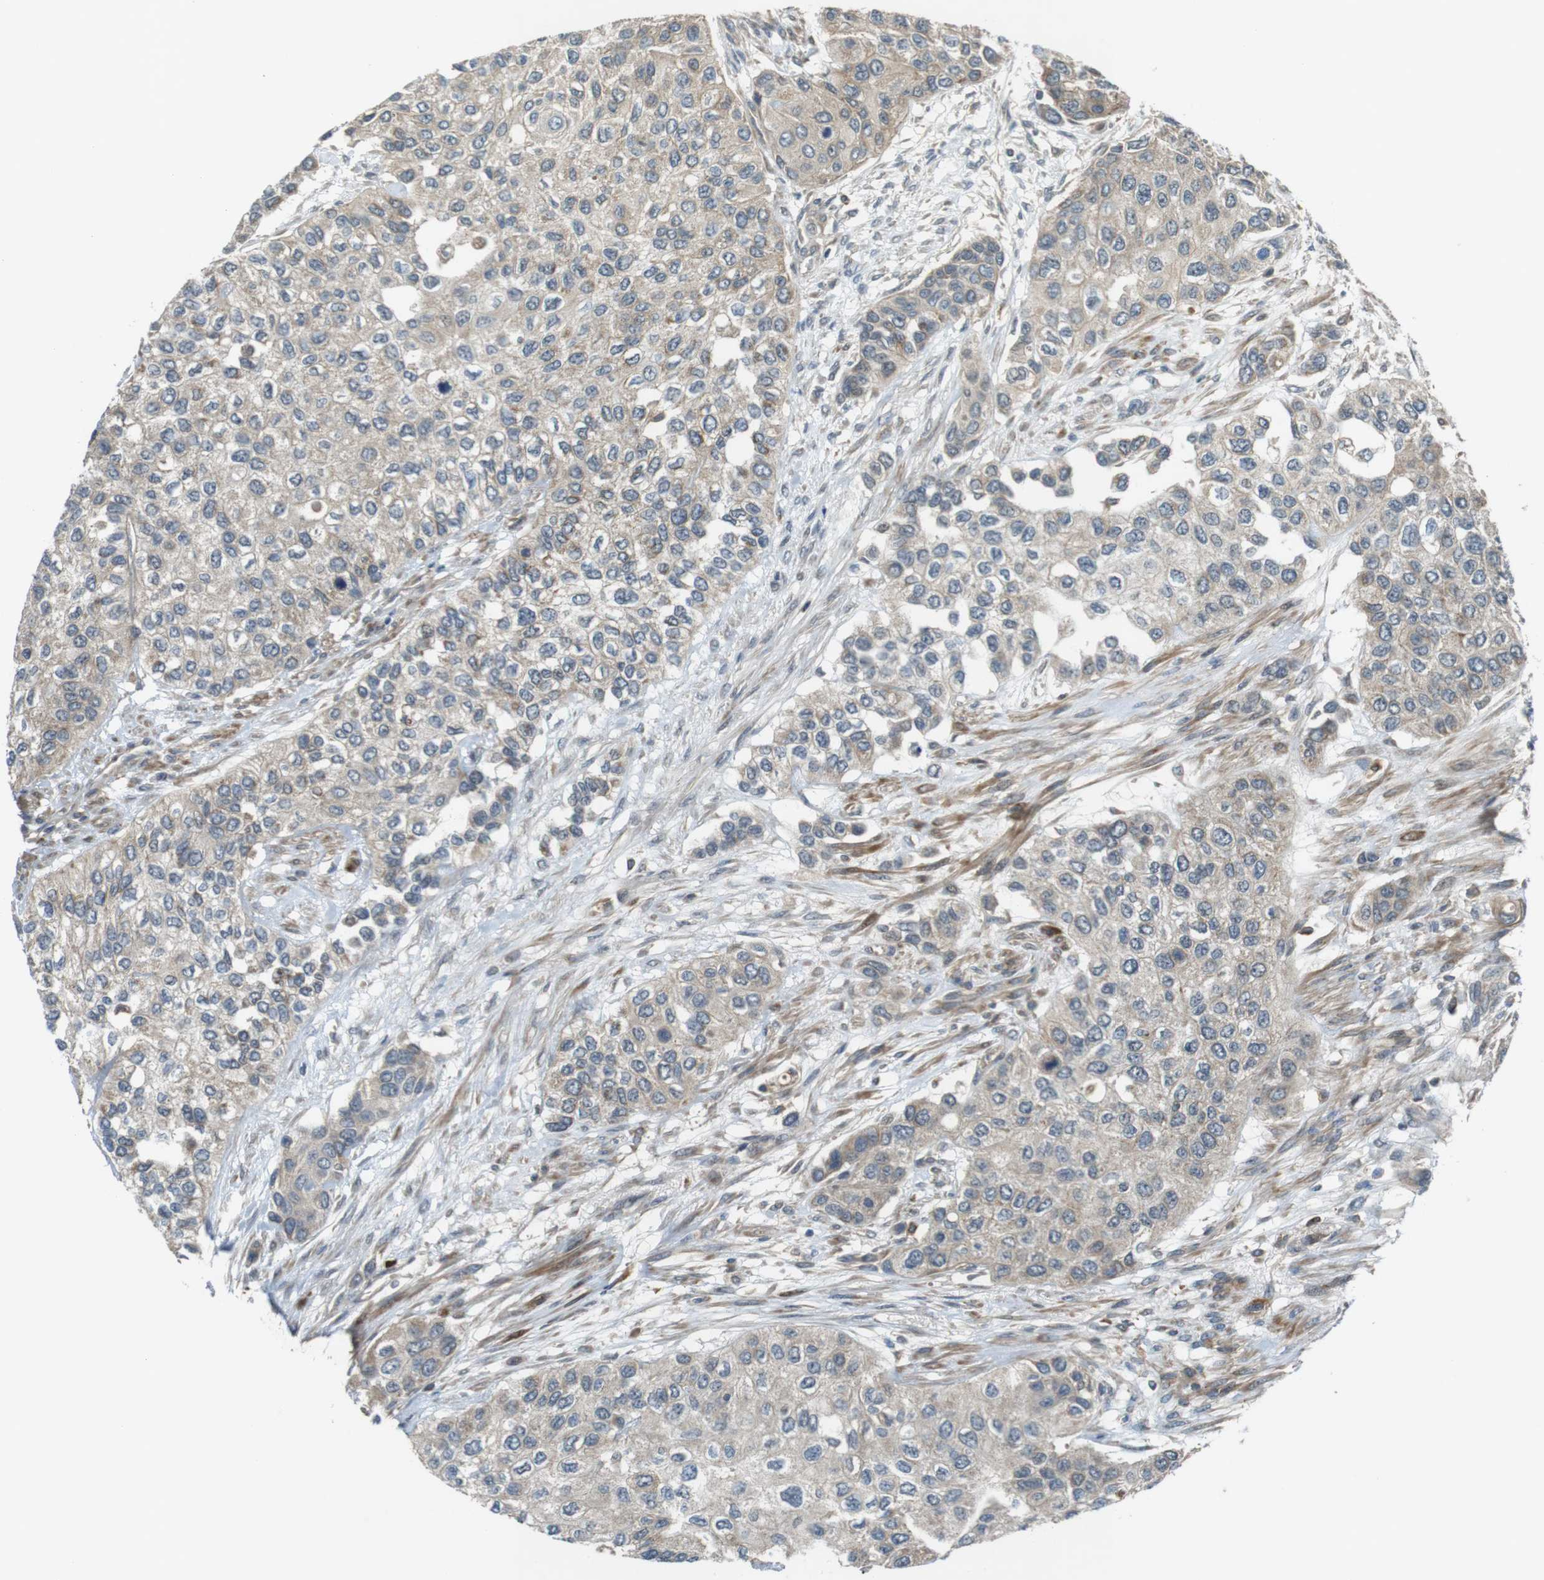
{"staining": {"intensity": "weak", "quantity": "<25%", "location": "cytoplasmic/membranous"}, "tissue": "urothelial cancer", "cell_type": "Tumor cells", "image_type": "cancer", "snomed": [{"axis": "morphology", "description": "Urothelial carcinoma, High grade"}, {"axis": "topography", "description": "Urinary bladder"}], "caption": "The micrograph displays no significant staining in tumor cells of high-grade urothelial carcinoma. Brightfield microscopy of IHC stained with DAB (3,3'-diaminobenzidine) (brown) and hematoxylin (blue), captured at high magnification.", "gene": "IFFO2", "patient": {"sex": "female", "age": 56}}